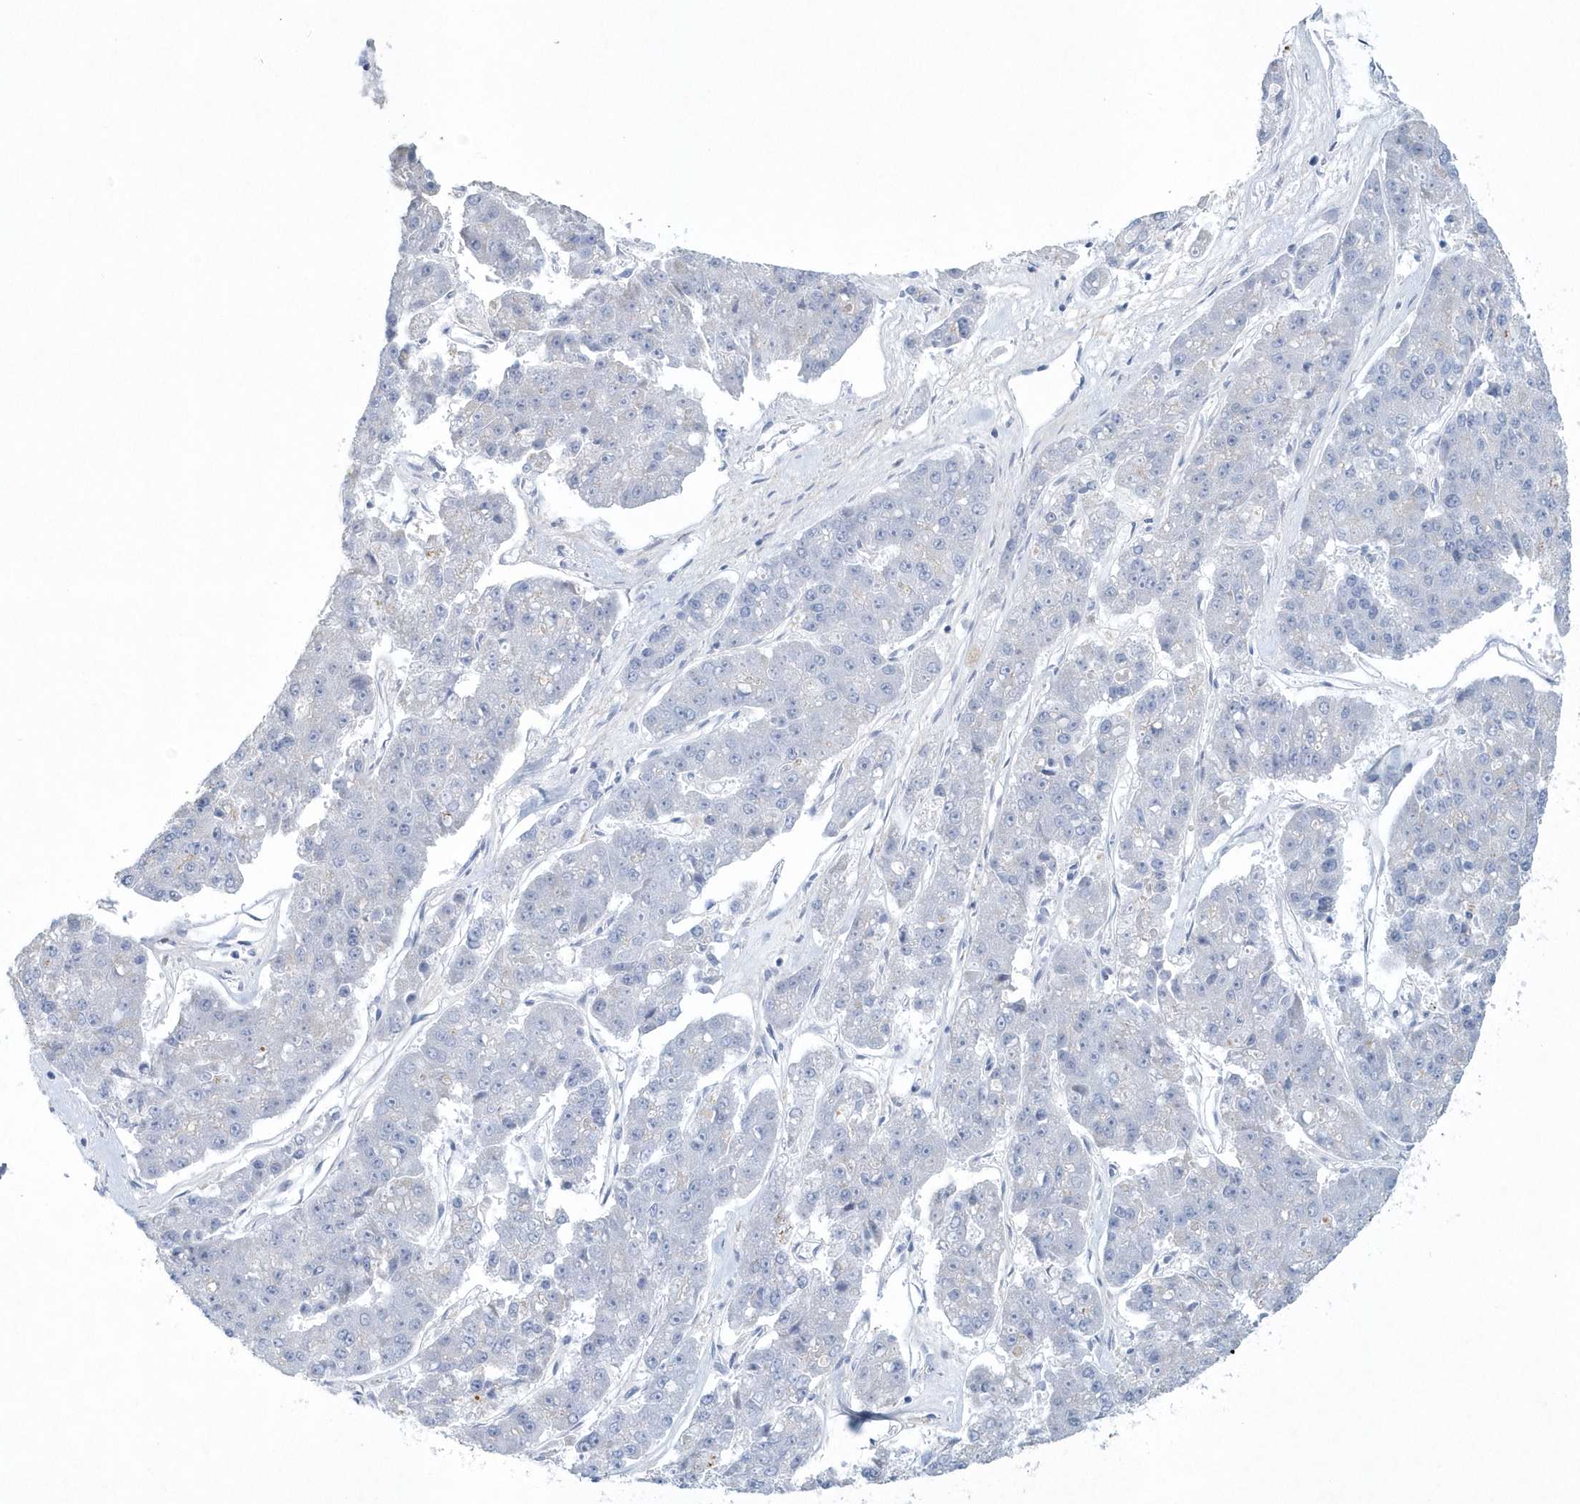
{"staining": {"intensity": "negative", "quantity": "none", "location": "none"}, "tissue": "pancreatic cancer", "cell_type": "Tumor cells", "image_type": "cancer", "snomed": [{"axis": "morphology", "description": "Adenocarcinoma, NOS"}, {"axis": "topography", "description": "Pancreas"}], "caption": "Immunohistochemistry image of neoplastic tissue: pancreatic cancer stained with DAB (3,3'-diaminobenzidine) shows no significant protein expression in tumor cells.", "gene": "SPATA18", "patient": {"sex": "male", "age": 50}}